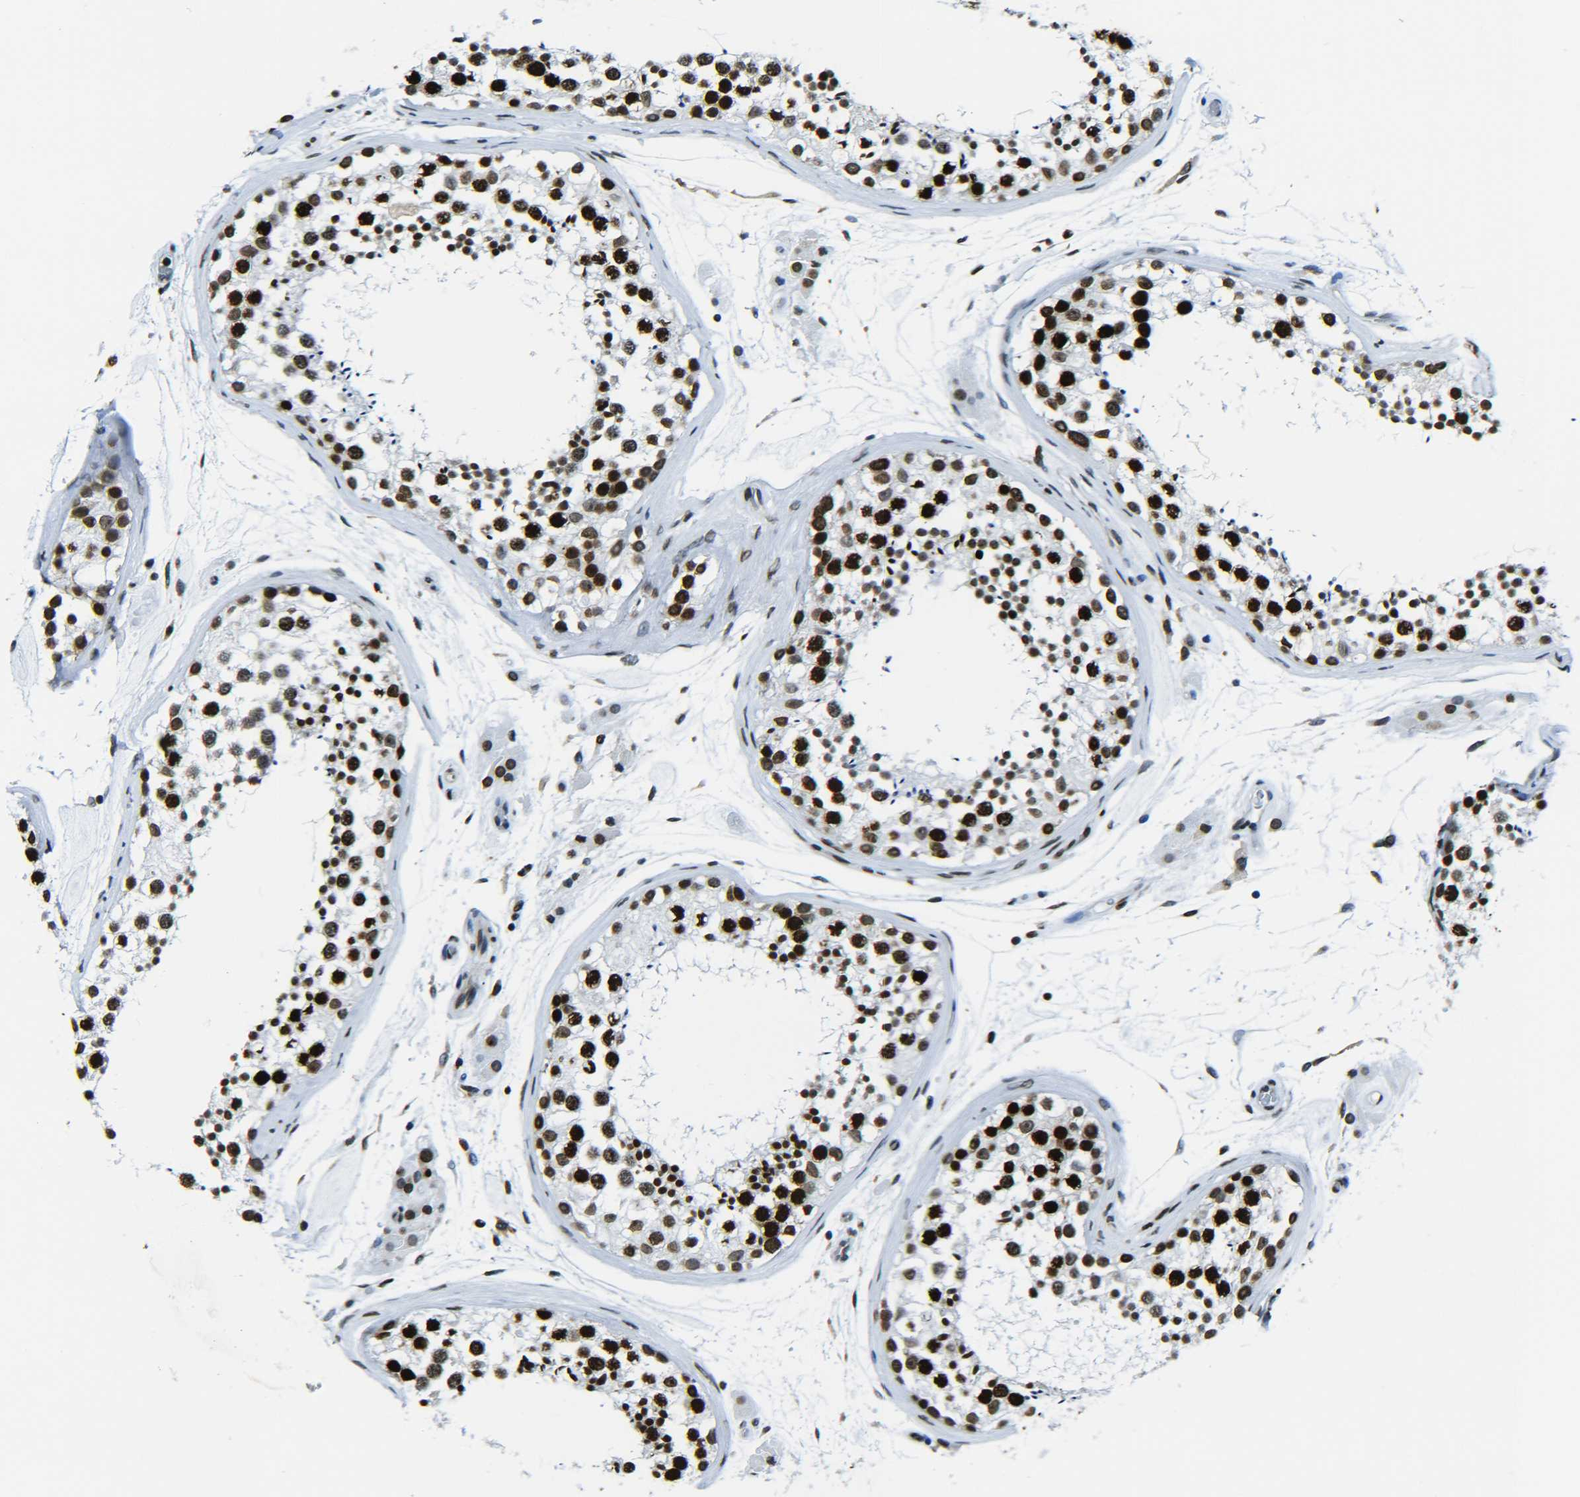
{"staining": {"intensity": "strong", "quantity": ">75%", "location": "nuclear"}, "tissue": "testis", "cell_type": "Cells in seminiferous ducts", "image_type": "normal", "snomed": [{"axis": "morphology", "description": "Normal tissue, NOS"}, {"axis": "topography", "description": "Testis"}], "caption": "Immunohistochemical staining of unremarkable human testis shows strong nuclear protein positivity in approximately >75% of cells in seminiferous ducts. Using DAB (3,3'-diaminobenzidine) (brown) and hematoxylin (blue) stains, captured at high magnification using brightfield microscopy.", "gene": "H2AX", "patient": {"sex": "male", "age": 46}}